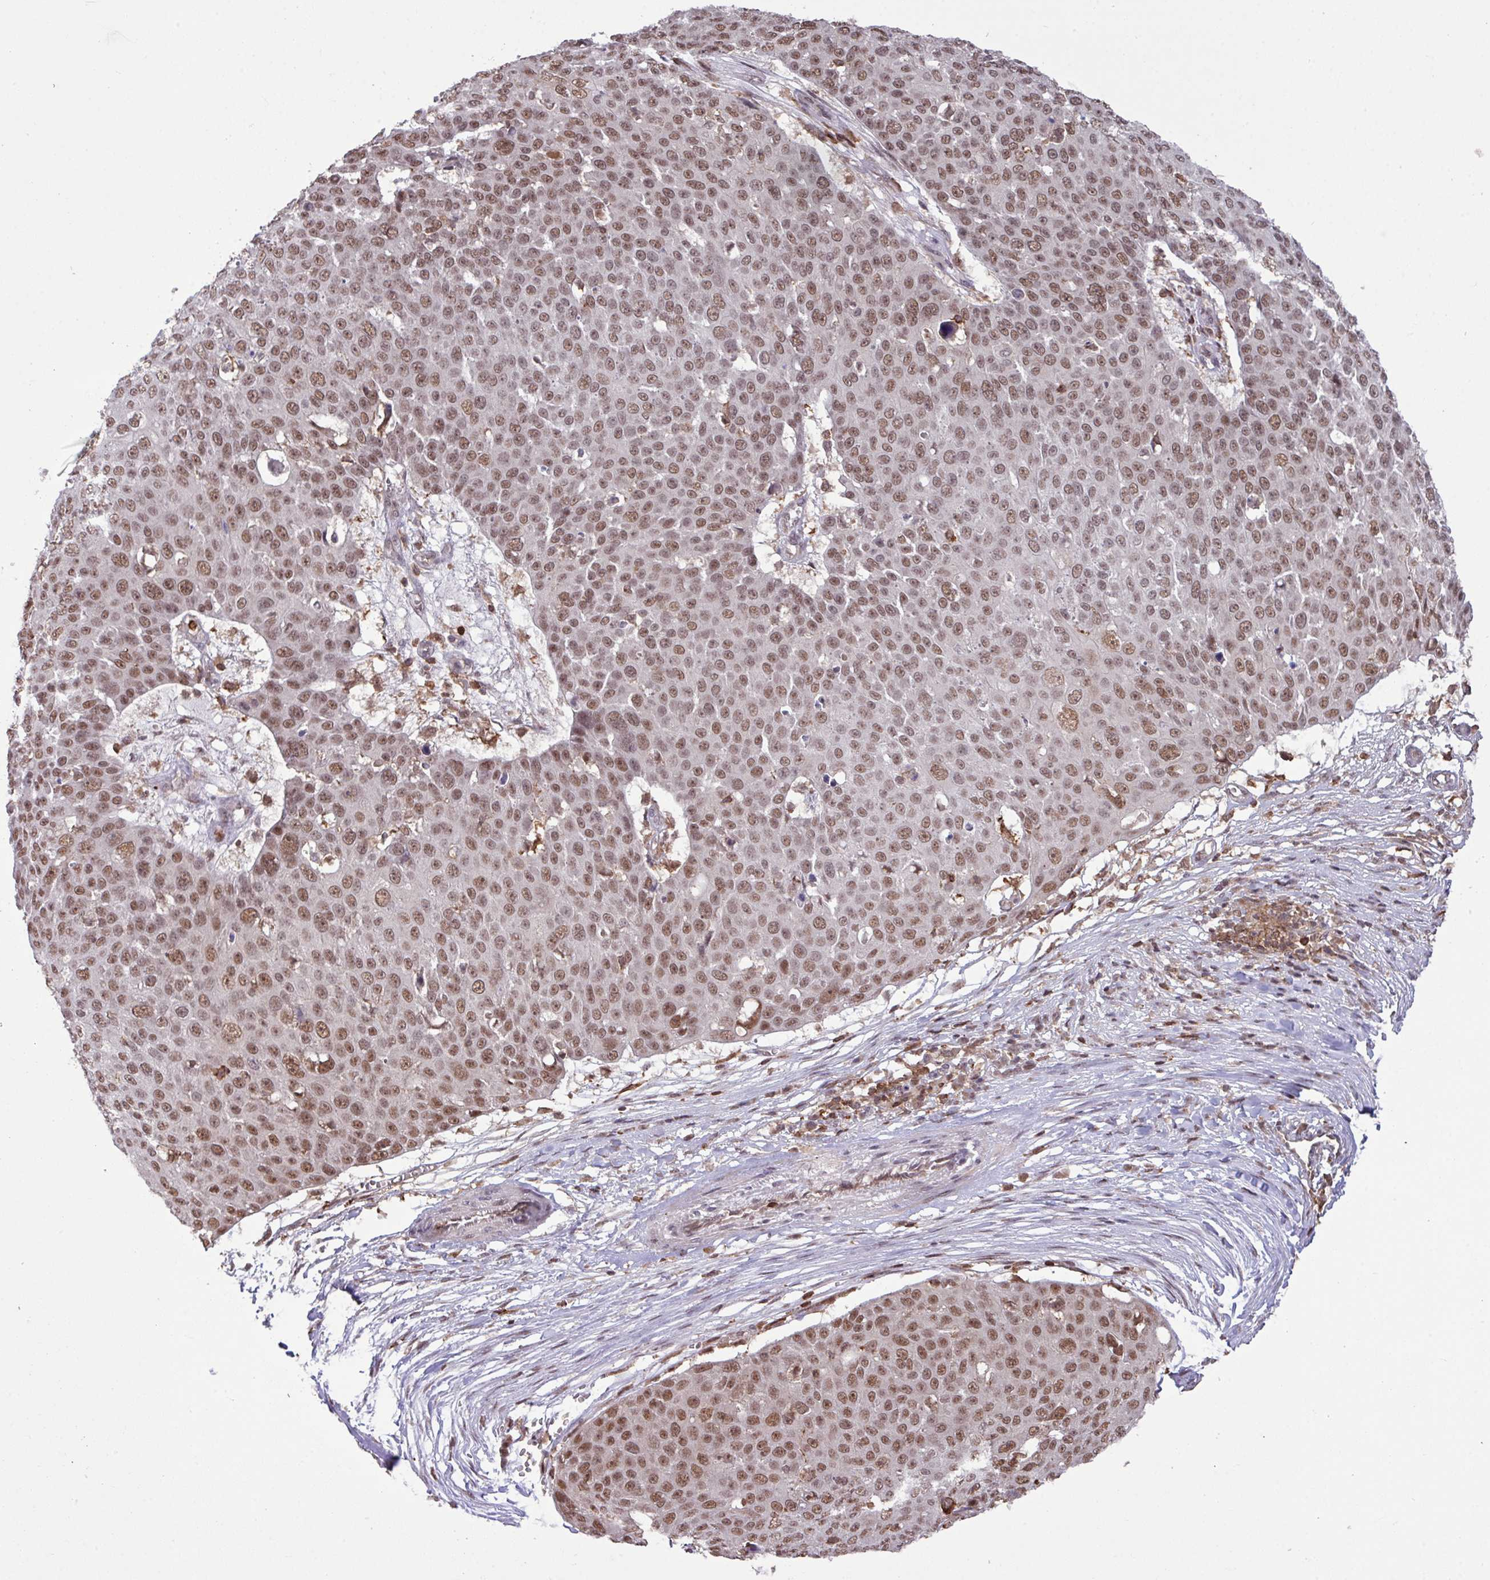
{"staining": {"intensity": "moderate", "quantity": ">75%", "location": "nuclear"}, "tissue": "skin cancer", "cell_type": "Tumor cells", "image_type": "cancer", "snomed": [{"axis": "morphology", "description": "Squamous cell carcinoma, NOS"}, {"axis": "topography", "description": "Skin"}], "caption": "An immunohistochemistry image of neoplastic tissue is shown. Protein staining in brown highlights moderate nuclear positivity in skin cancer within tumor cells.", "gene": "GON7", "patient": {"sex": "male", "age": 71}}